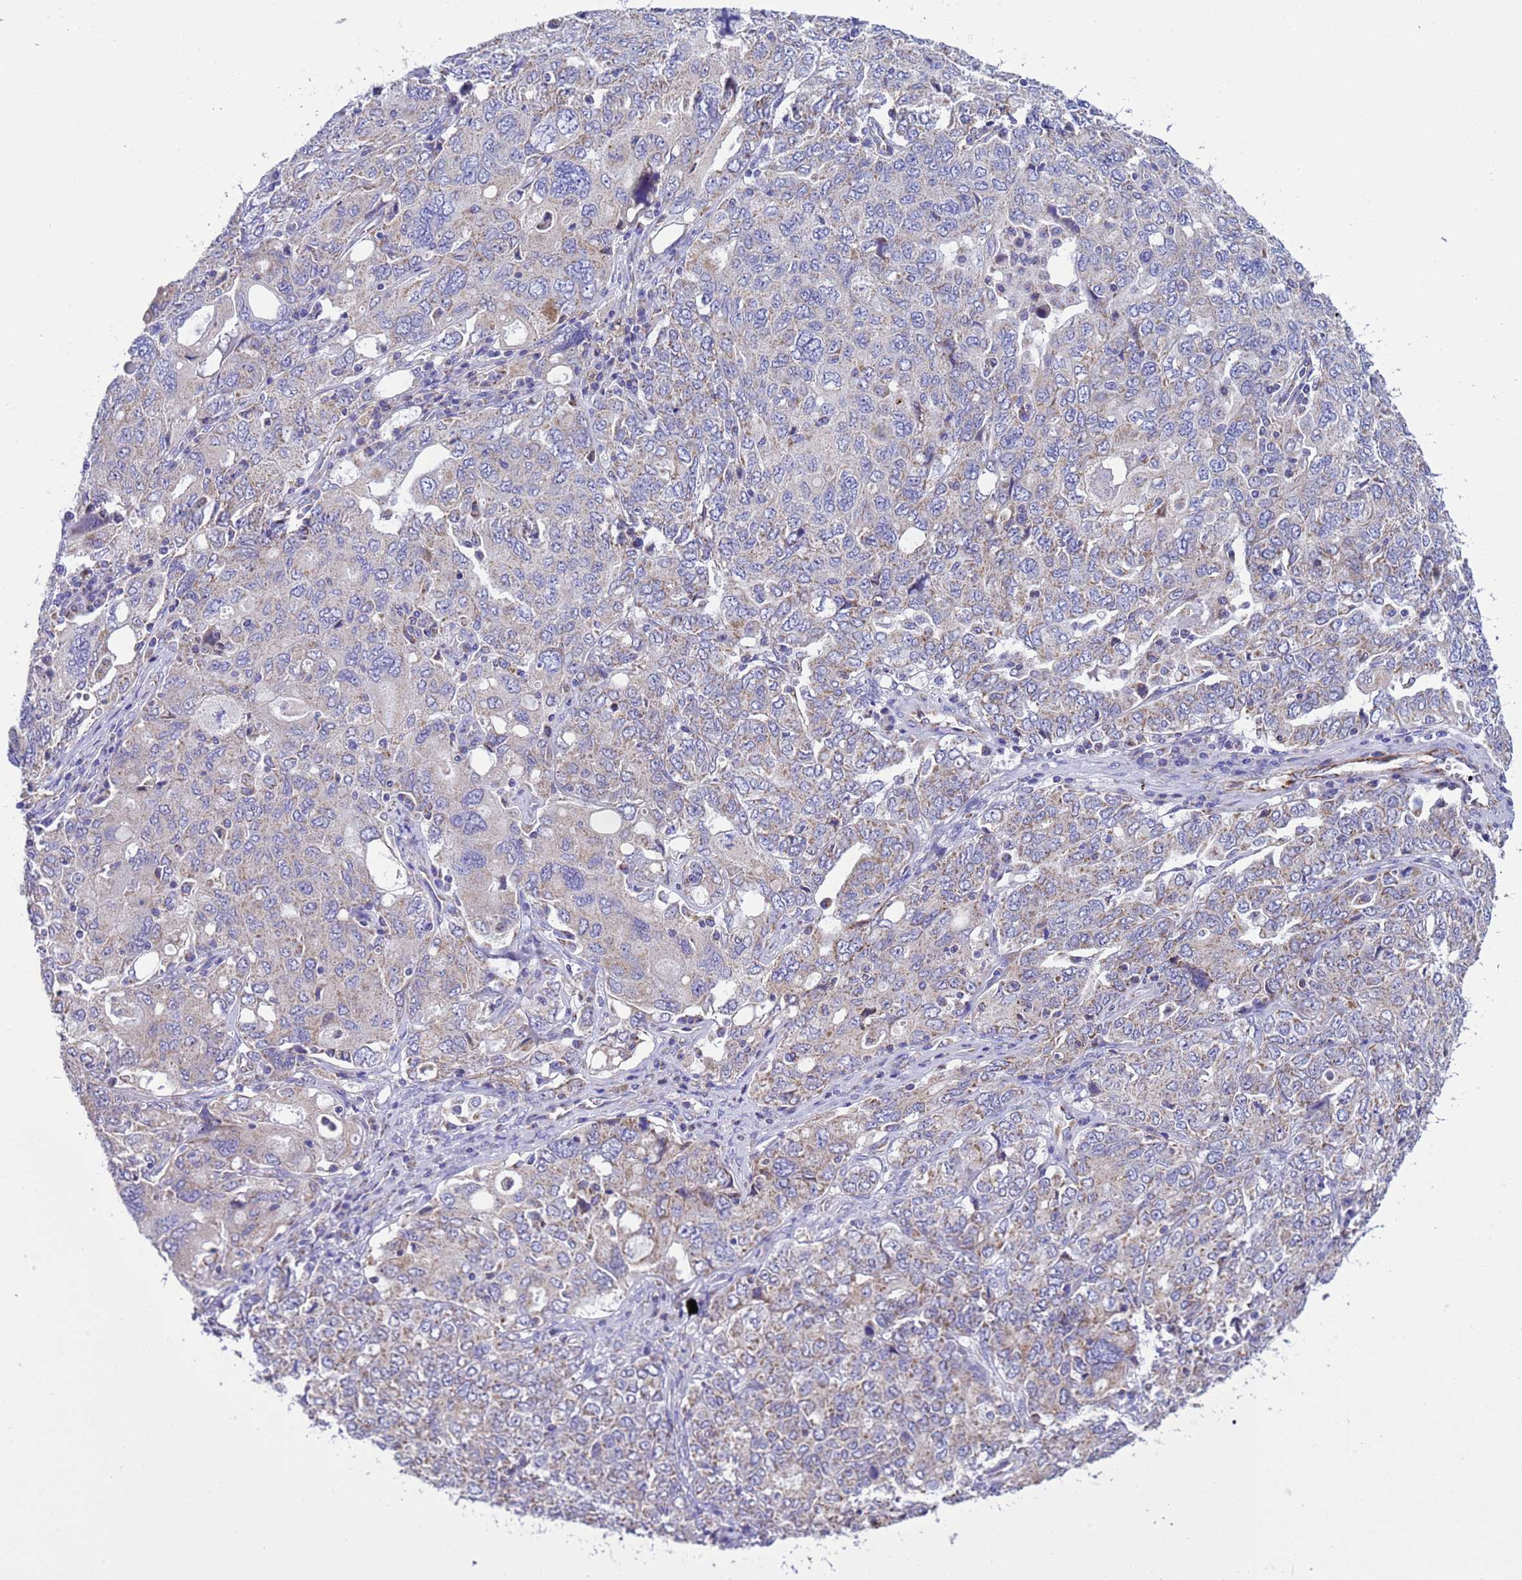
{"staining": {"intensity": "weak", "quantity": "<25%", "location": "cytoplasmic/membranous"}, "tissue": "ovarian cancer", "cell_type": "Tumor cells", "image_type": "cancer", "snomed": [{"axis": "morphology", "description": "Carcinoma, endometroid"}, {"axis": "topography", "description": "Ovary"}], "caption": "Ovarian endometroid carcinoma was stained to show a protein in brown. There is no significant expression in tumor cells.", "gene": "CCDC191", "patient": {"sex": "female", "age": 62}}